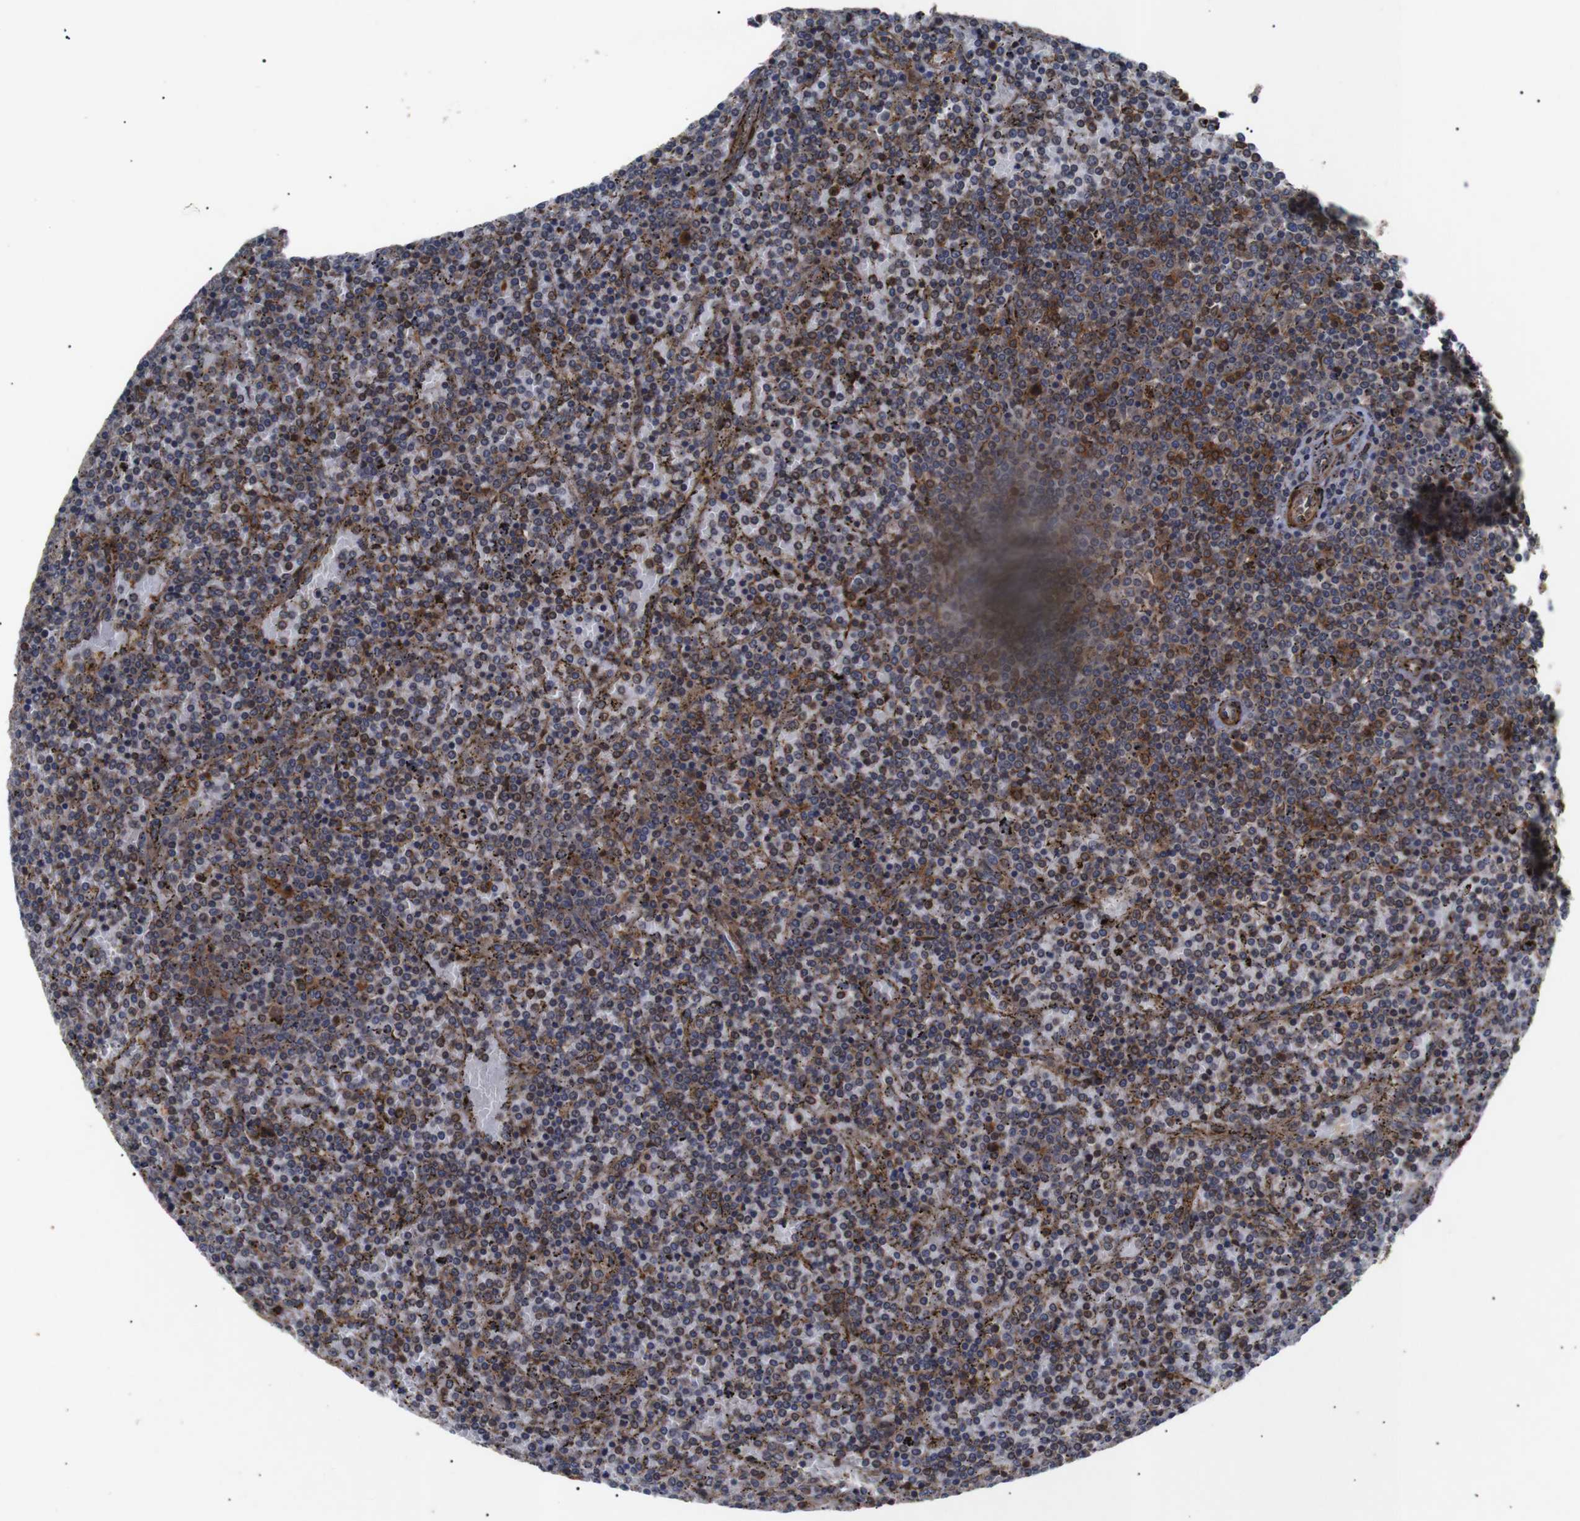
{"staining": {"intensity": "strong", "quantity": "25%-75%", "location": "cytoplasmic/membranous"}, "tissue": "lymphoma", "cell_type": "Tumor cells", "image_type": "cancer", "snomed": [{"axis": "morphology", "description": "Malignant lymphoma, non-Hodgkin's type, Low grade"}, {"axis": "topography", "description": "Spleen"}], "caption": "This is an image of IHC staining of lymphoma, which shows strong positivity in the cytoplasmic/membranous of tumor cells.", "gene": "PAWR", "patient": {"sex": "female", "age": 77}}